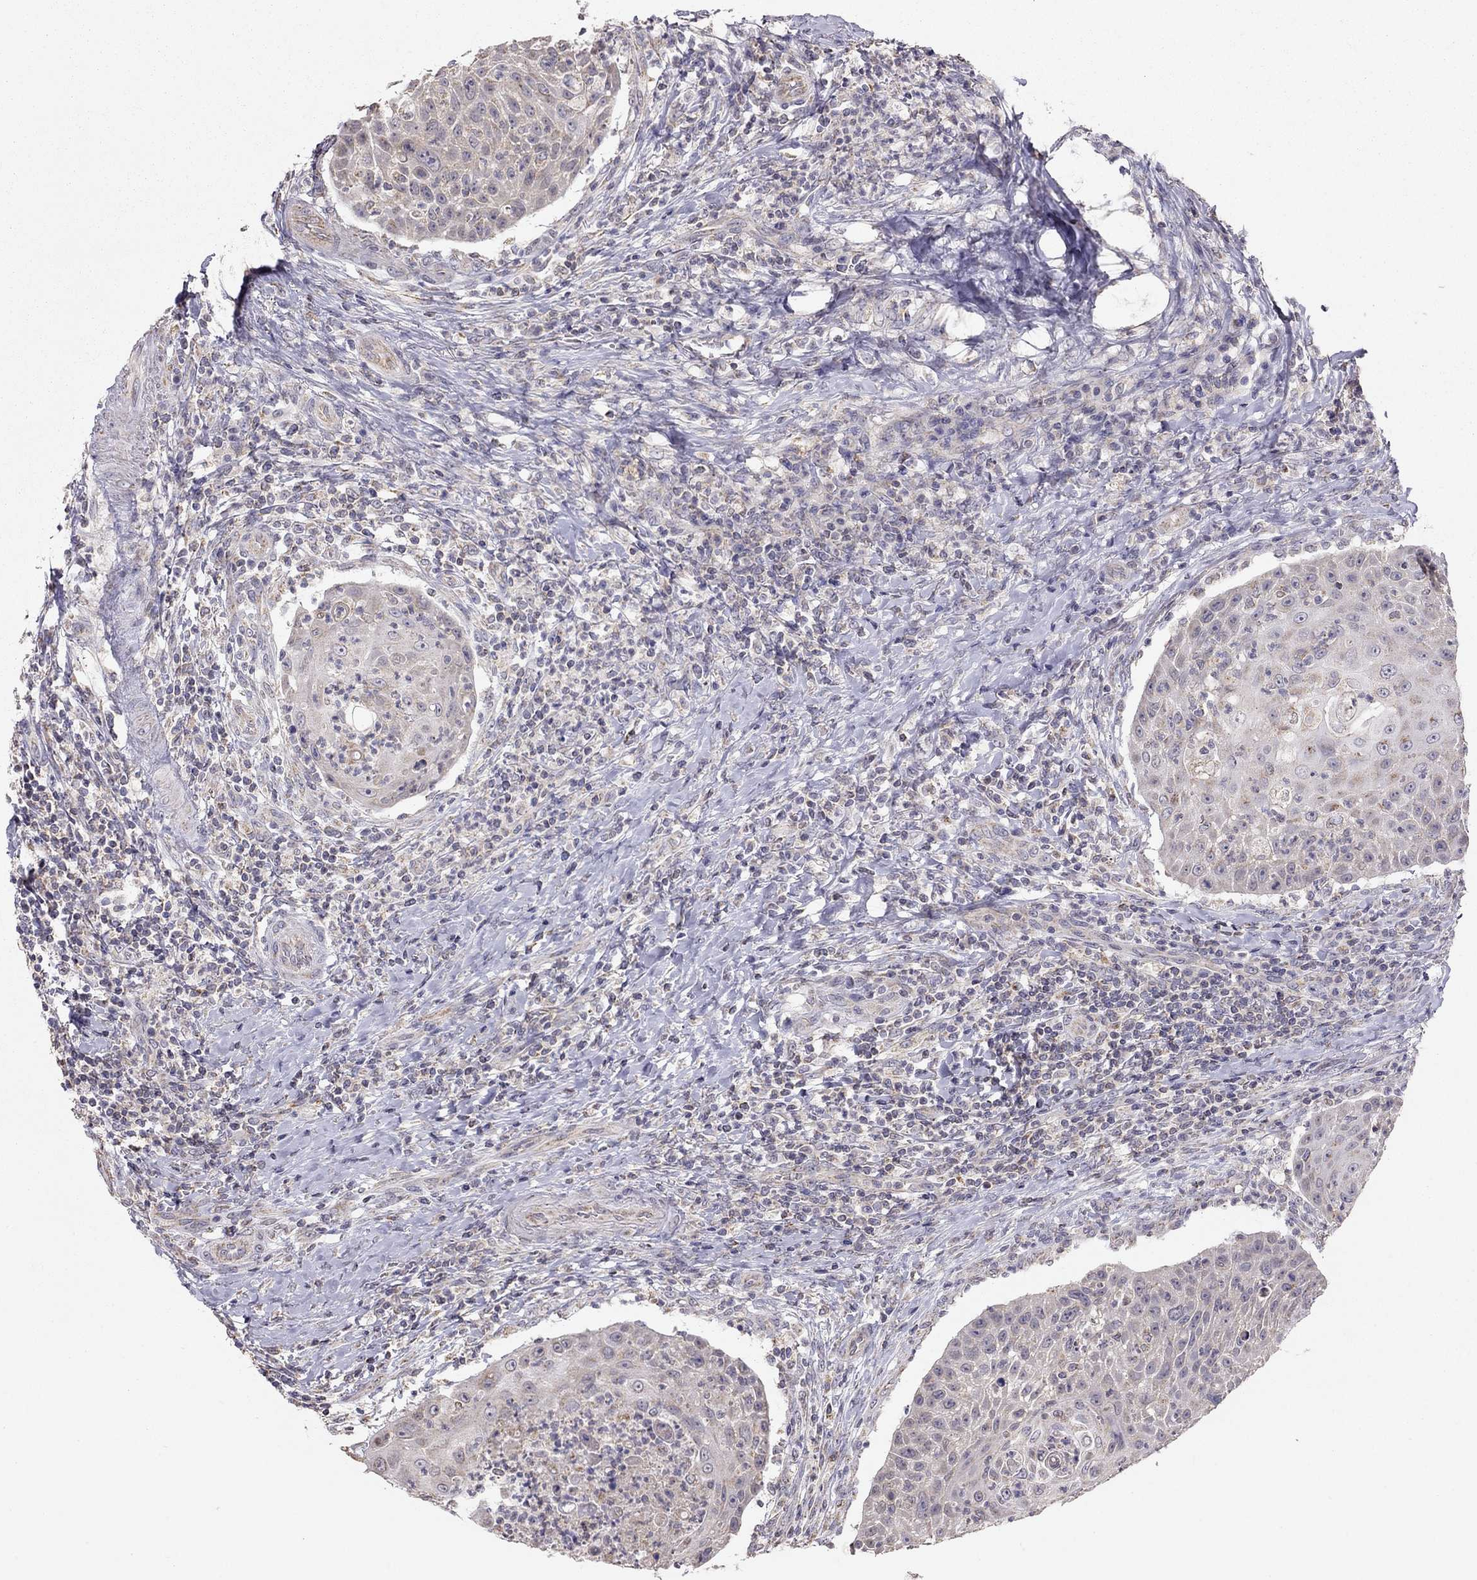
{"staining": {"intensity": "negative", "quantity": "none", "location": "none"}, "tissue": "head and neck cancer", "cell_type": "Tumor cells", "image_type": "cancer", "snomed": [{"axis": "morphology", "description": "Squamous cell carcinoma, NOS"}, {"axis": "topography", "description": "Head-Neck"}], "caption": "Tumor cells show no significant expression in head and neck squamous cell carcinoma.", "gene": "LRIT3", "patient": {"sex": "male", "age": 69}}